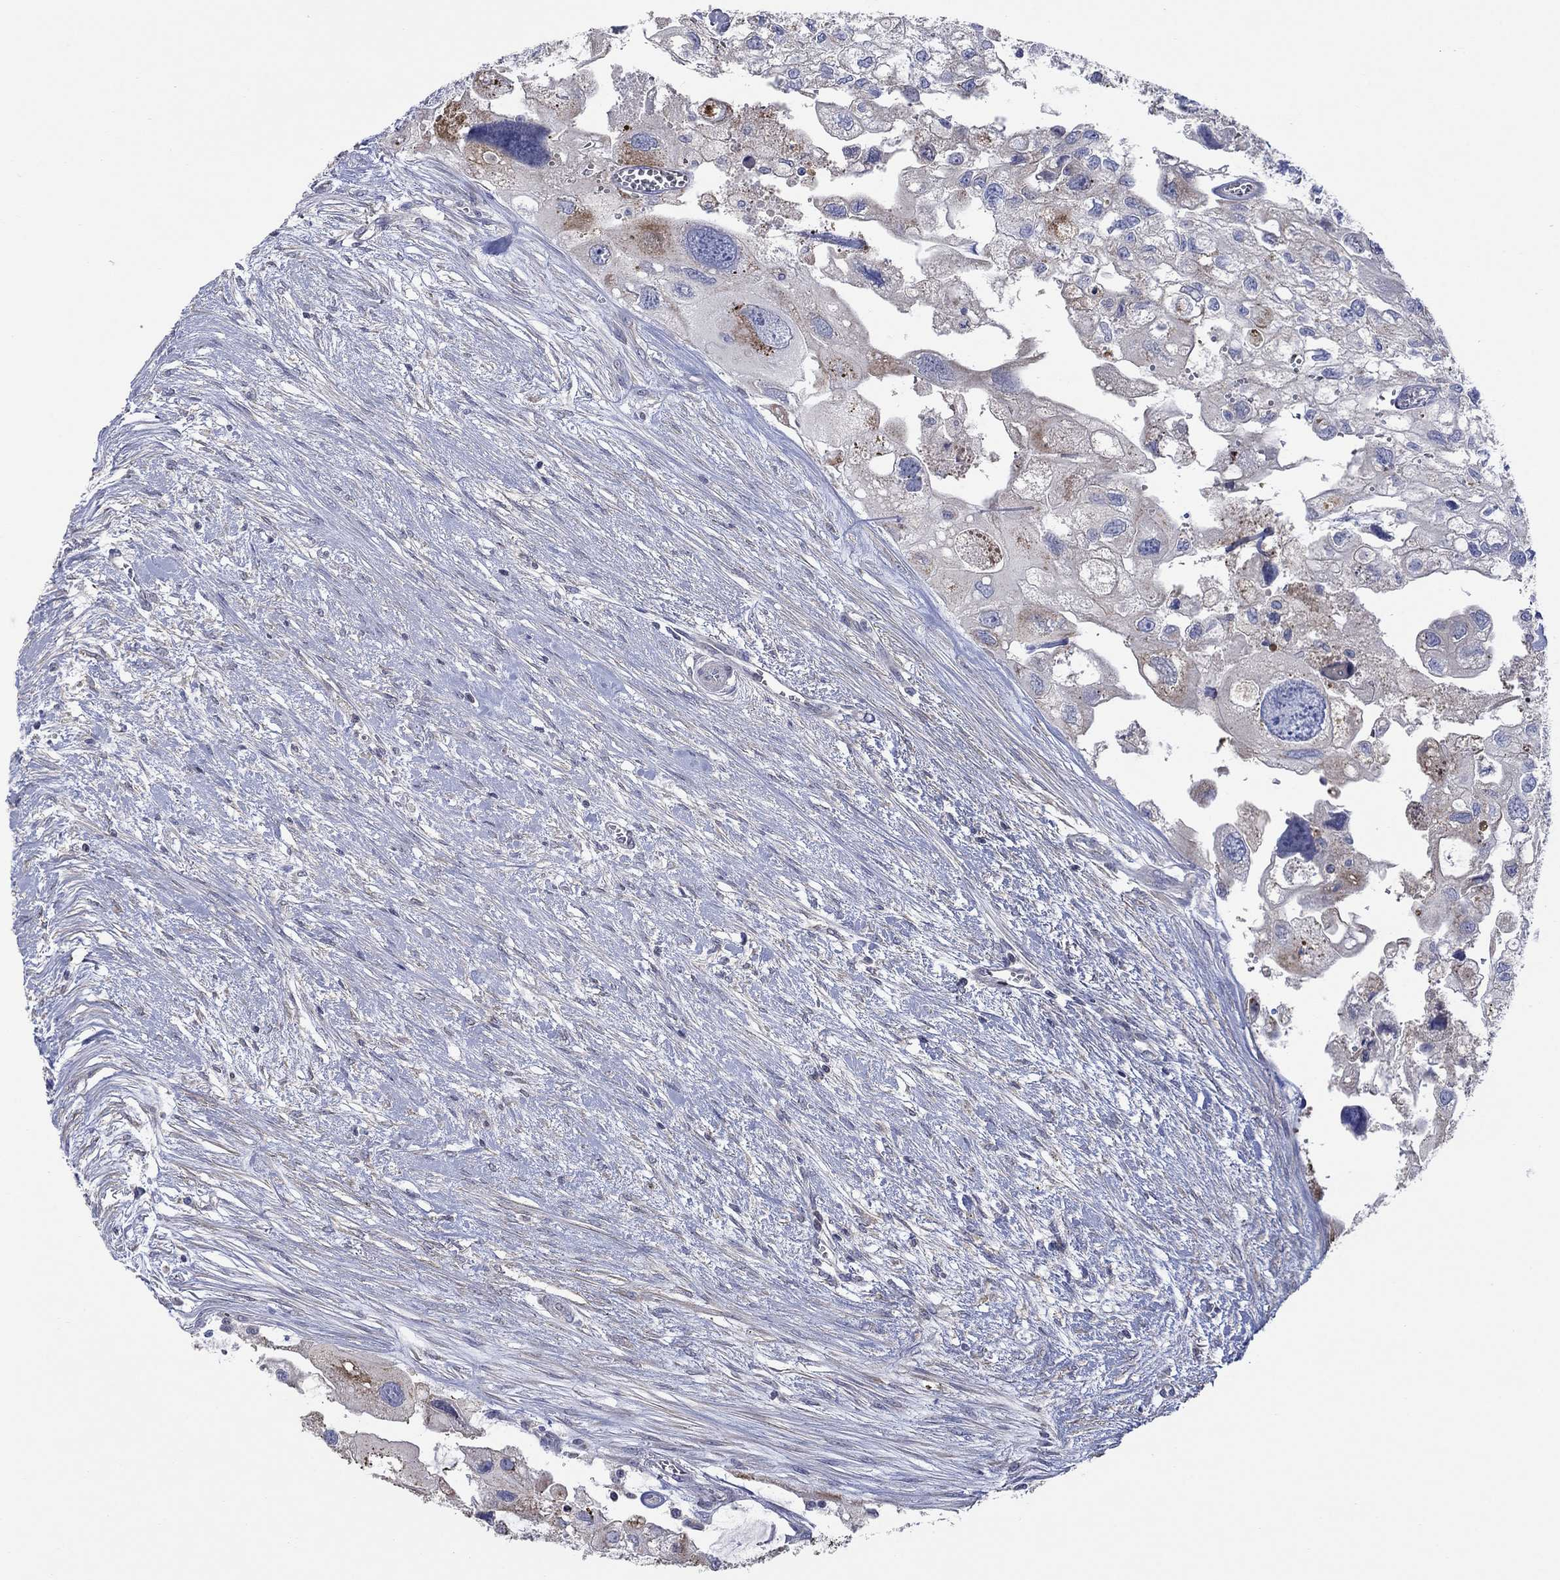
{"staining": {"intensity": "moderate", "quantity": "<25%", "location": "cytoplasmic/membranous"}, "tissue": "urothelial cancer", "cell_type": "Tumor cells", "image_type": "cancer", "snomed": [{"axis": "morphology", "description": "Urothelial carcinoma, High grade"}, {"axis": "topography", "description": "Urinary bladder"}], "caption": "This micrograph demonstrates immunohistochemistry staining of human high-grade urothelial carcinoma, with low moderate cytoplasmic/membranous expression in about <25% of tumor cells.", "gene": "CLVS1", "patient": {"sex": "male", "age": 59}}